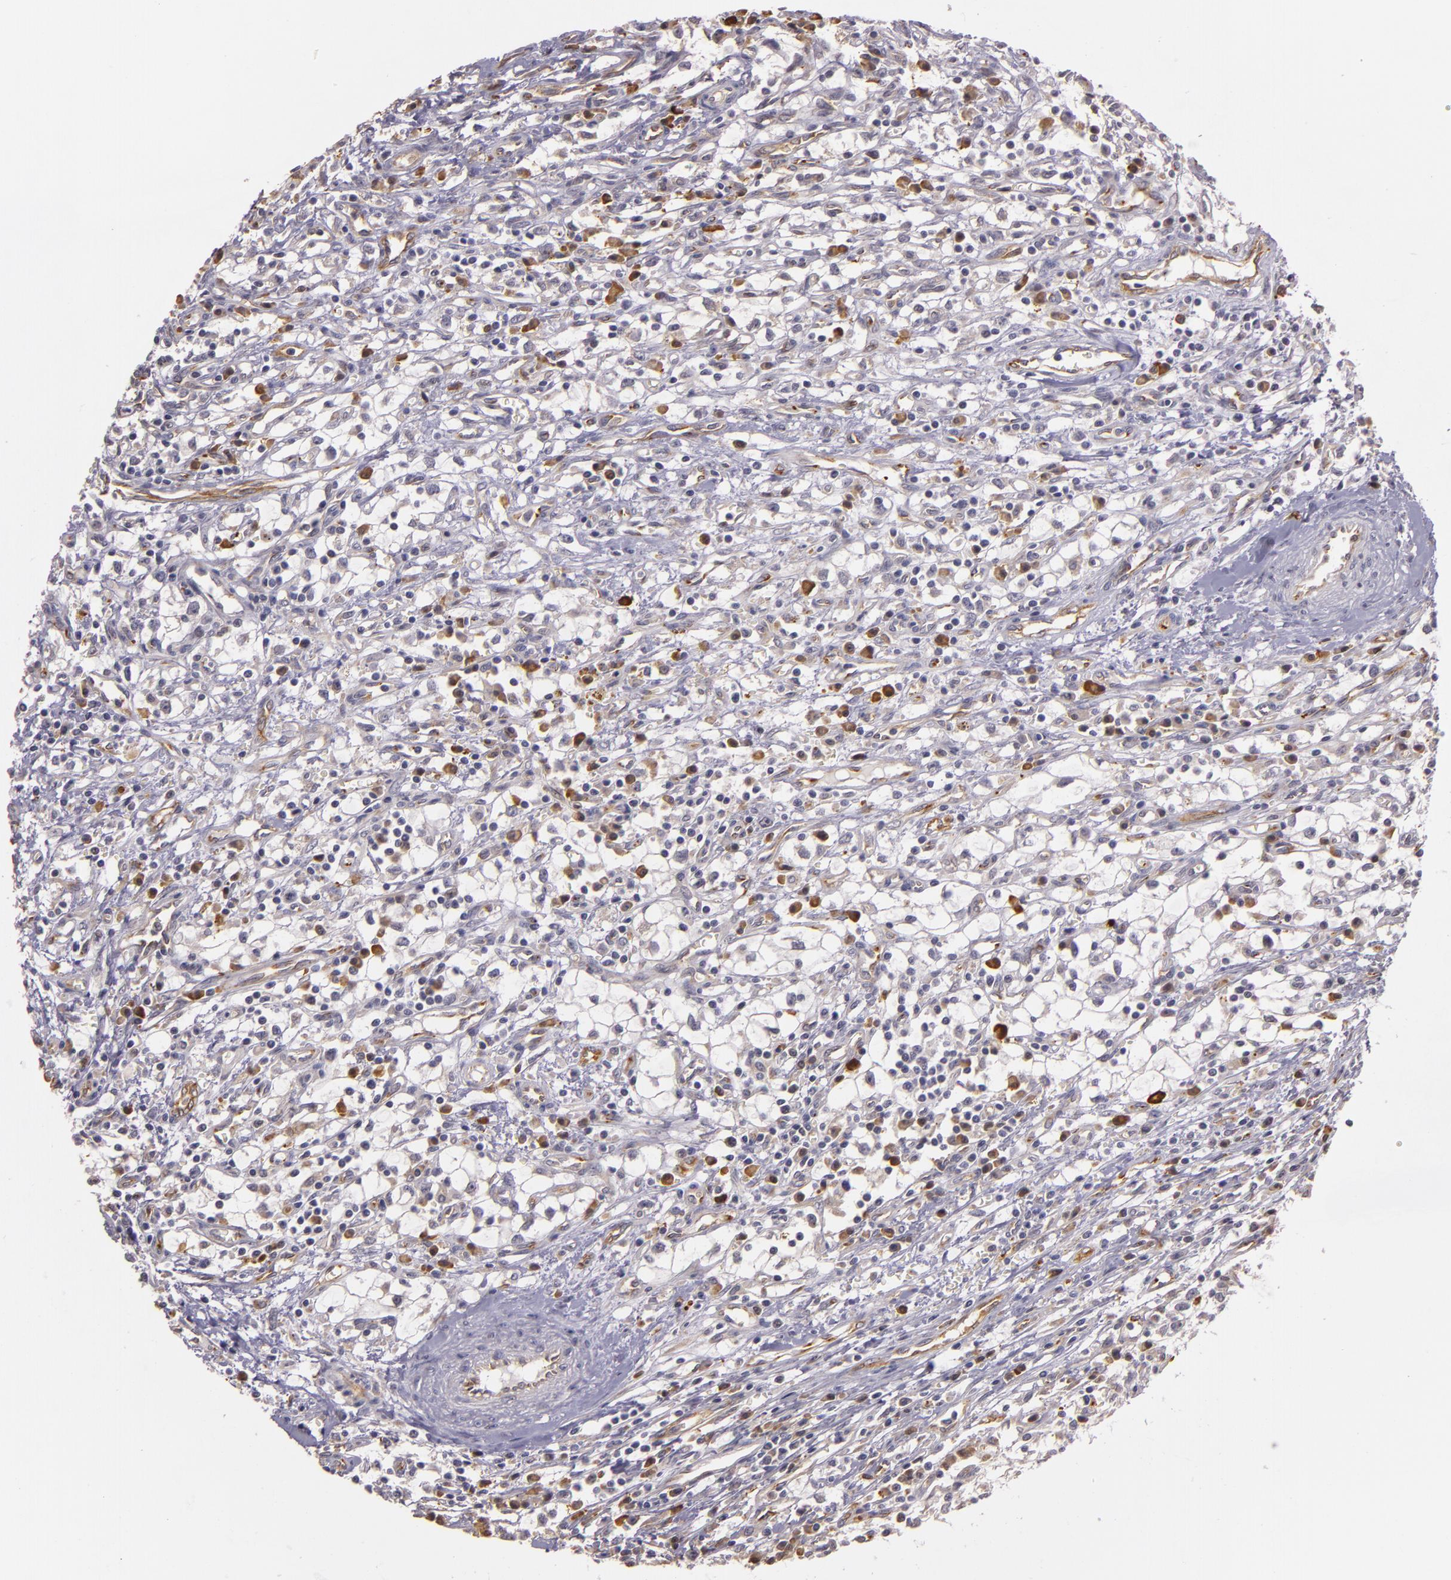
{"staining": {"intensity": "negative", "quantity": "none", "location": "none"}, "tissue": "renal cancer", "cell_type": "Tumor cells", "image_type": "cancer", "snomed": [{"axis": "morphology", "description": "Adenocarcinoma, NOS"}, {"axis": "topography", "description": "Kidney"}], "caption": "Immunohistochemistry (IHC) image of human renal cancer stained for a protein (brown), which exhibits no expression in tumor cells. Nuclei are stained in blue.", "gene": "SYTL4", "patient": {"sex": "male", "age": 82}}